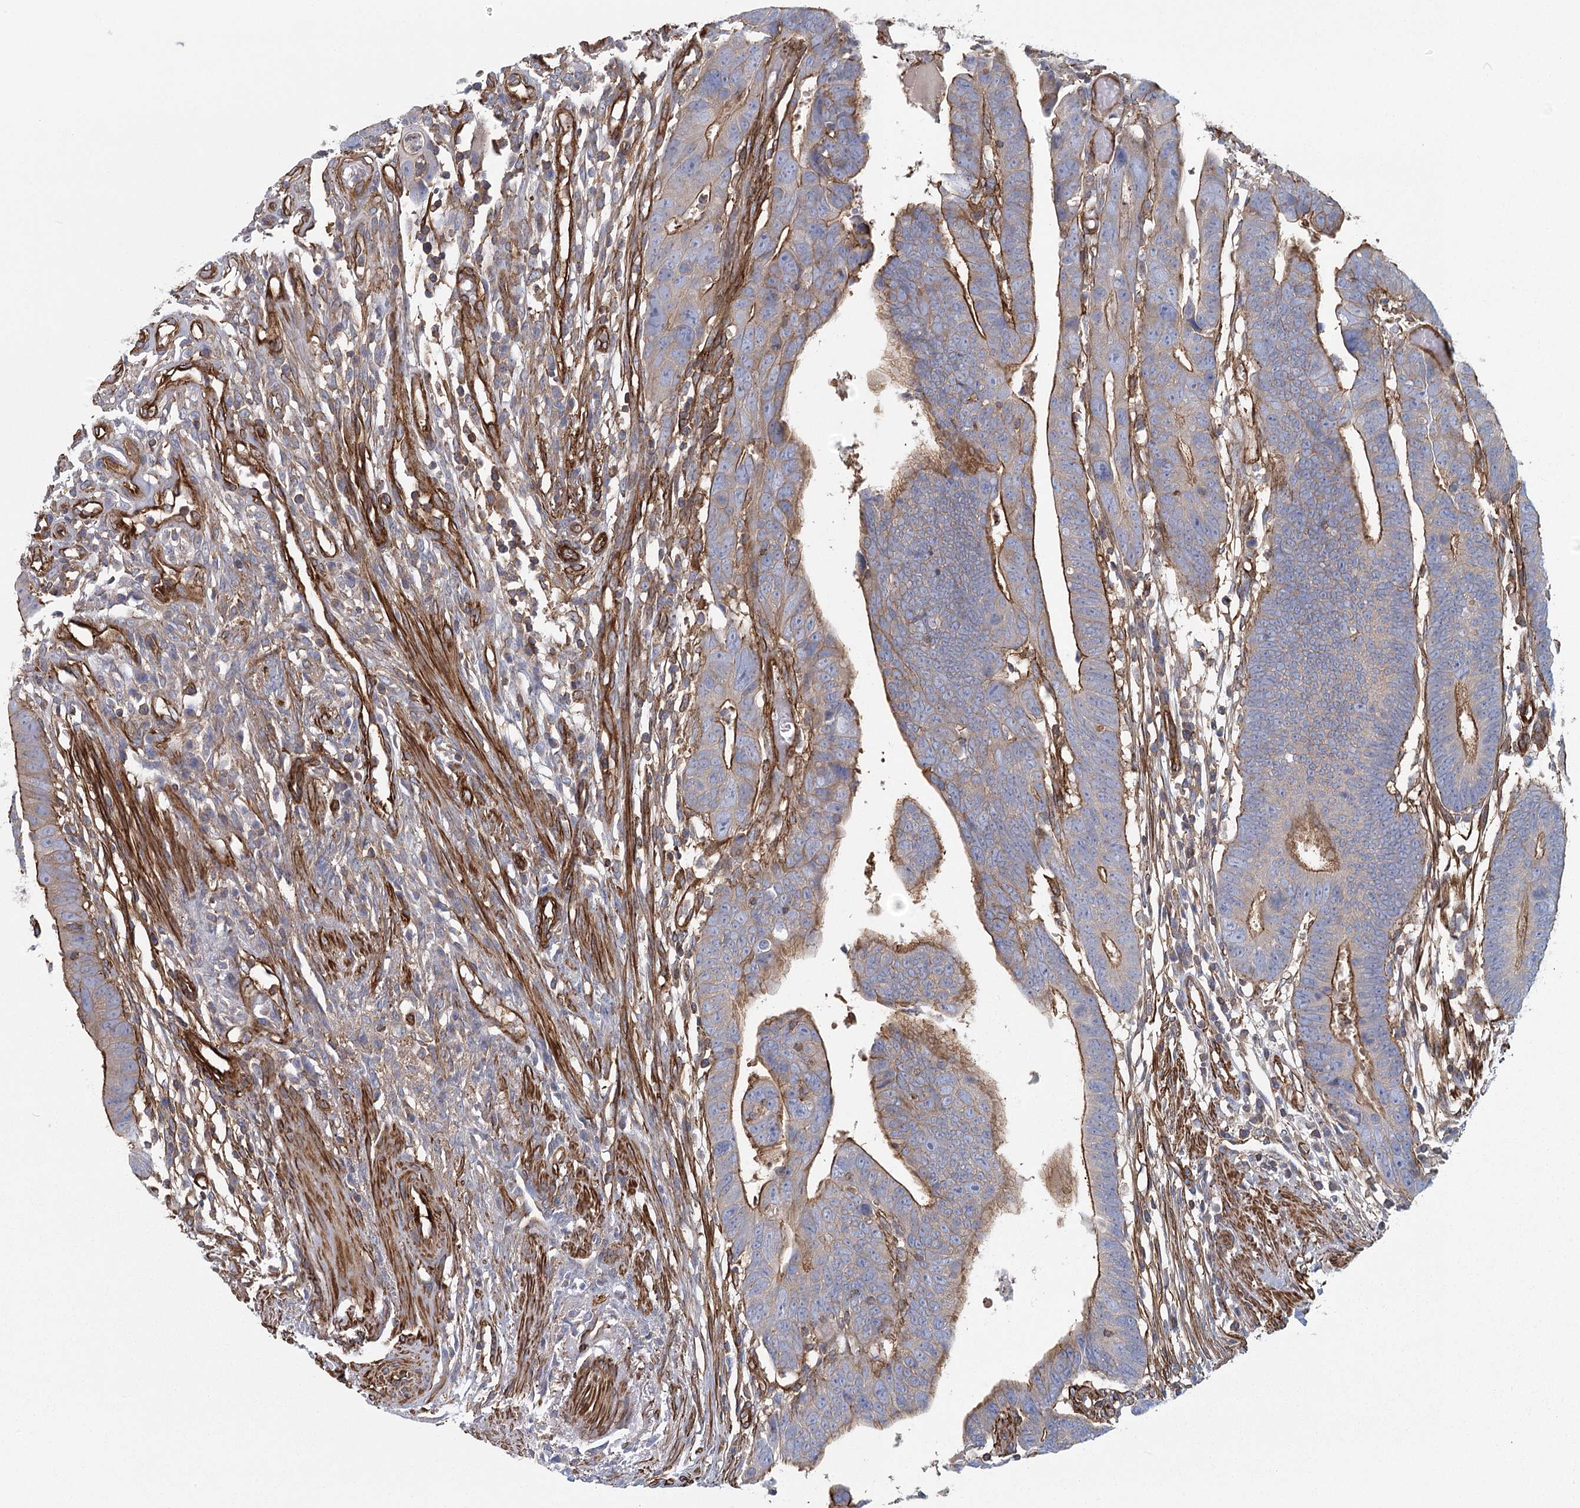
{"staining": {"intensity": "moderate", "quantity": "25%-75%", "location": "cytoplasmic/membranous"}, "tissue": "colorectal cancer", "cell_type": "Tumor cells", "image_type": "cancer", "snomed": [{"axis": "morphology", "description": "Adenocarcinoma, NOS"}, {"axis": "topography", "description": "Rectum"}], "caption": "Colorectal cancer stained with a brown dye displays moderate cytoplasmic/membranous positive positivity in about 25%-75% of tumor cells.", "gene": "IFT46", "patient": {"sex": "female", "age": 65}}